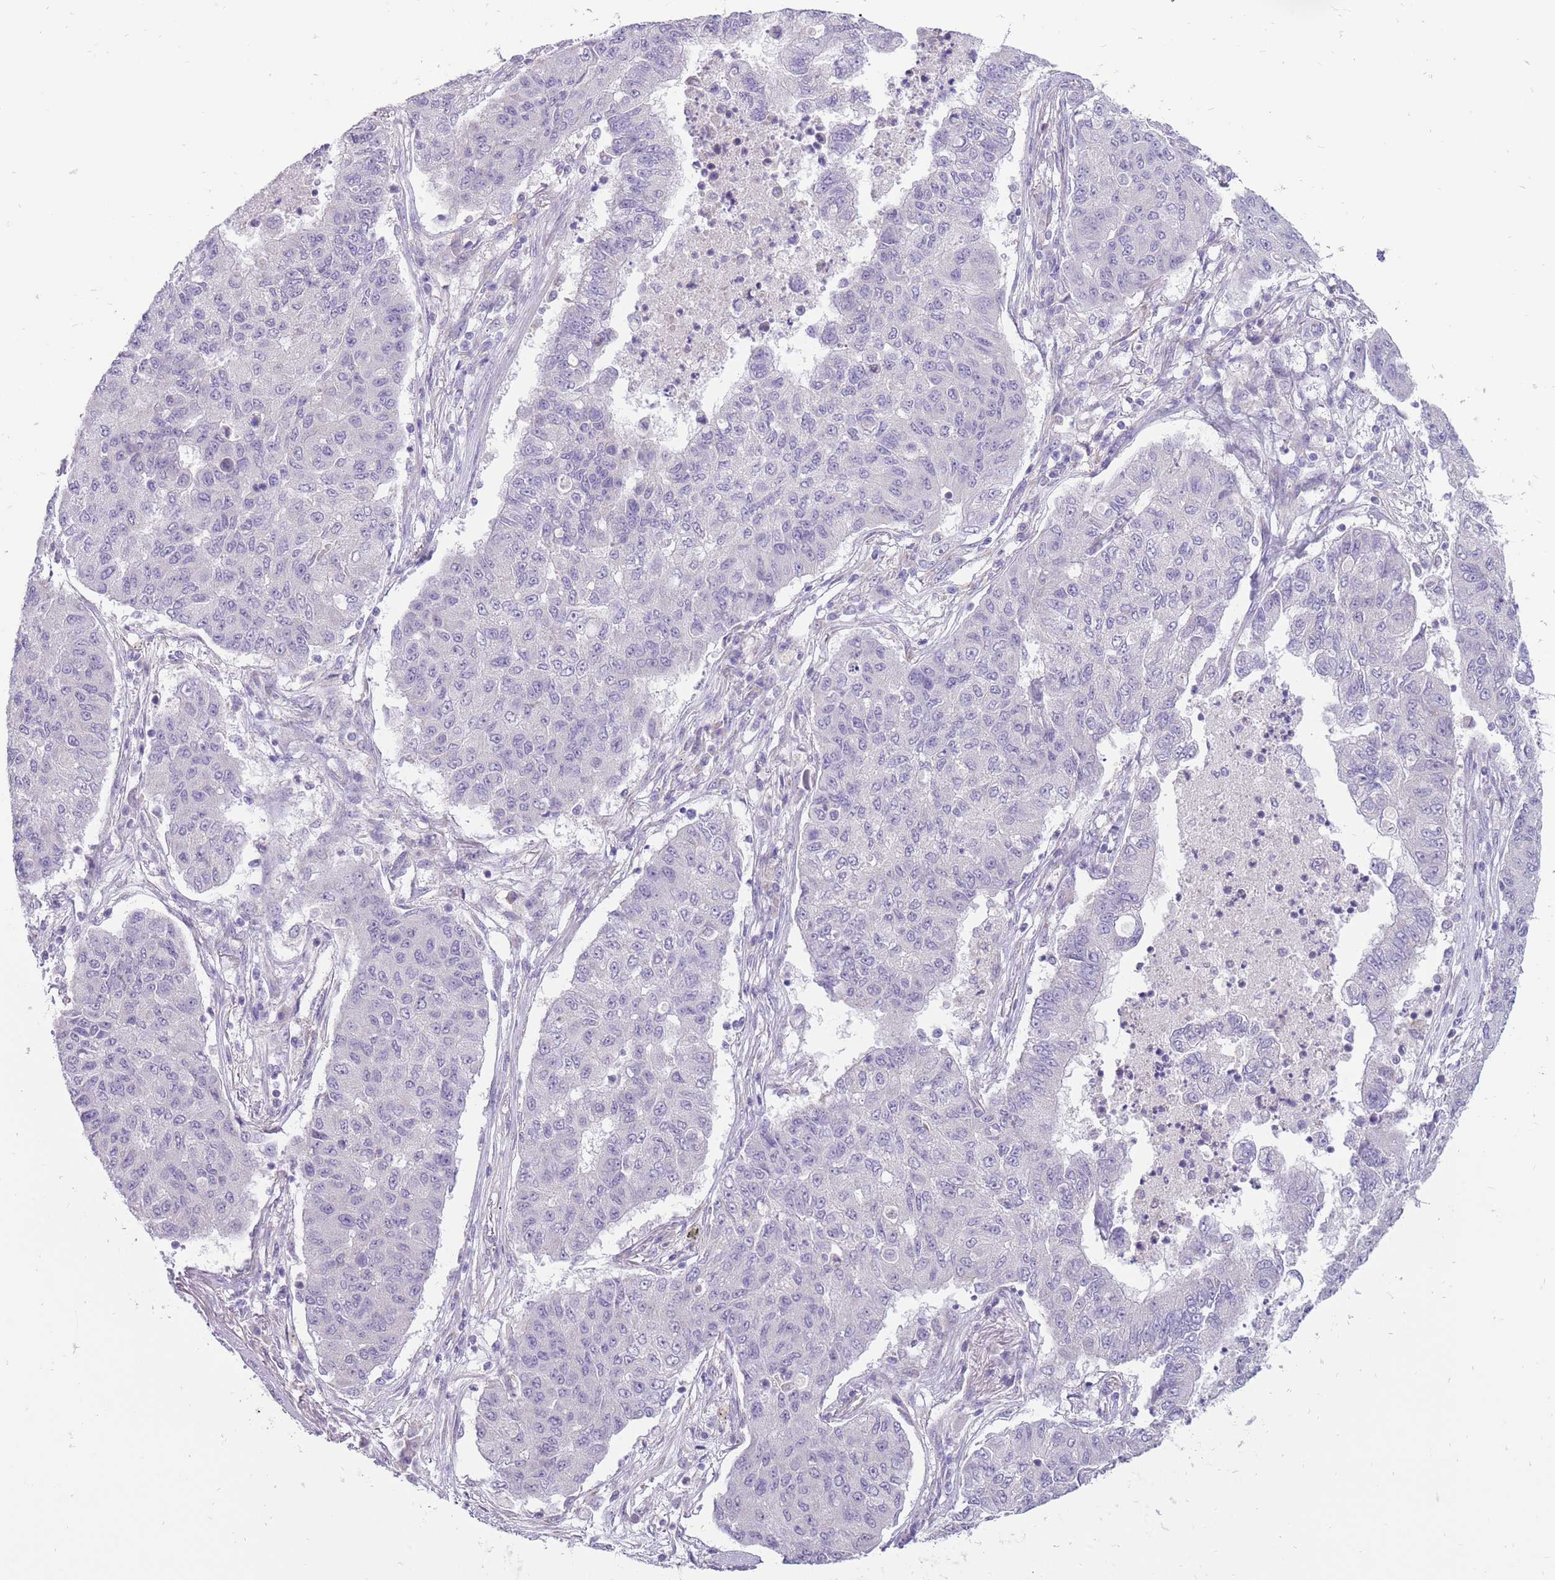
{"staining": {"intensity": "negative", "quantity": "none", "location": "none"}, "tissue": "lung cancer", "cell_type": "Tumor cells", "image_type": "cancer", "snomed": [{"axis": "morphology", "description": "Squamous cell carcinoma, NOS"}, {"axis": "topography", "description": "Lung"}], "caption": "Lung cancer (squamous cell carcinoma) was stained to show a protein in brown. There is no significant staining in tumor cells.", "gene": "ERICH4", "patient": {"sex": "male", "age": 74}}